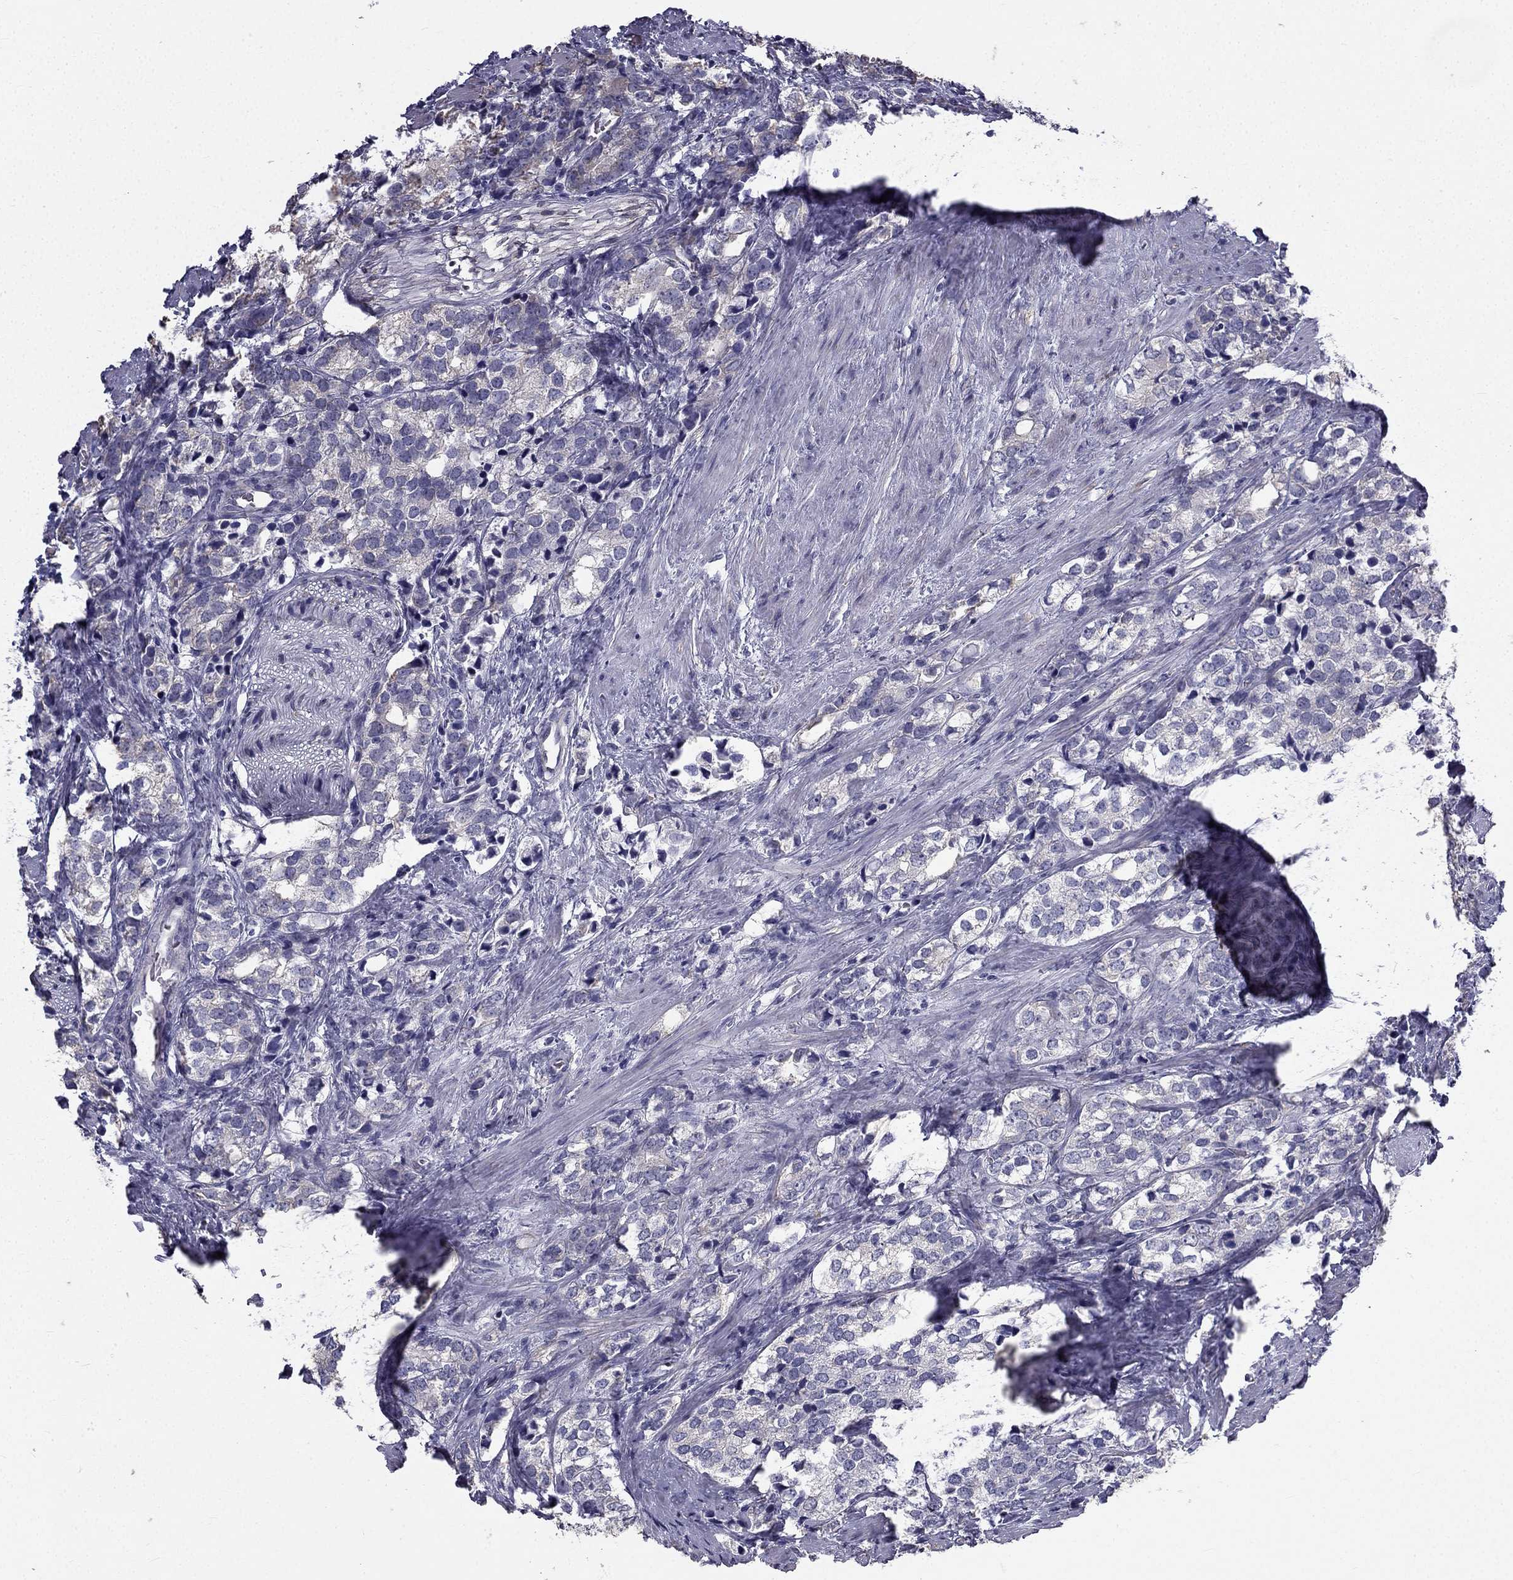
{"staining": {"intensity": "negative", "quantity": "none", "location": "none"}, "tissue": "prostate cancer", "cell_type": "Tumor cells", "image_type": "cancer", "snomed": [{"axis": "morphology", "description": "Adenocarcinoma, NOS"}, {"axis": "topography", "description": "Prostate and seminal vesicle, NOS"}], "caption": "This image is of prostate adenocarcinoma stained with immunohistochemistry (IHC) to label a protein in brown with the nuclei are counter-stained blue. There is no positivity in tumor cells.", "gene": "CCDC40", "patient": {"sex": "male", "age": 63}}